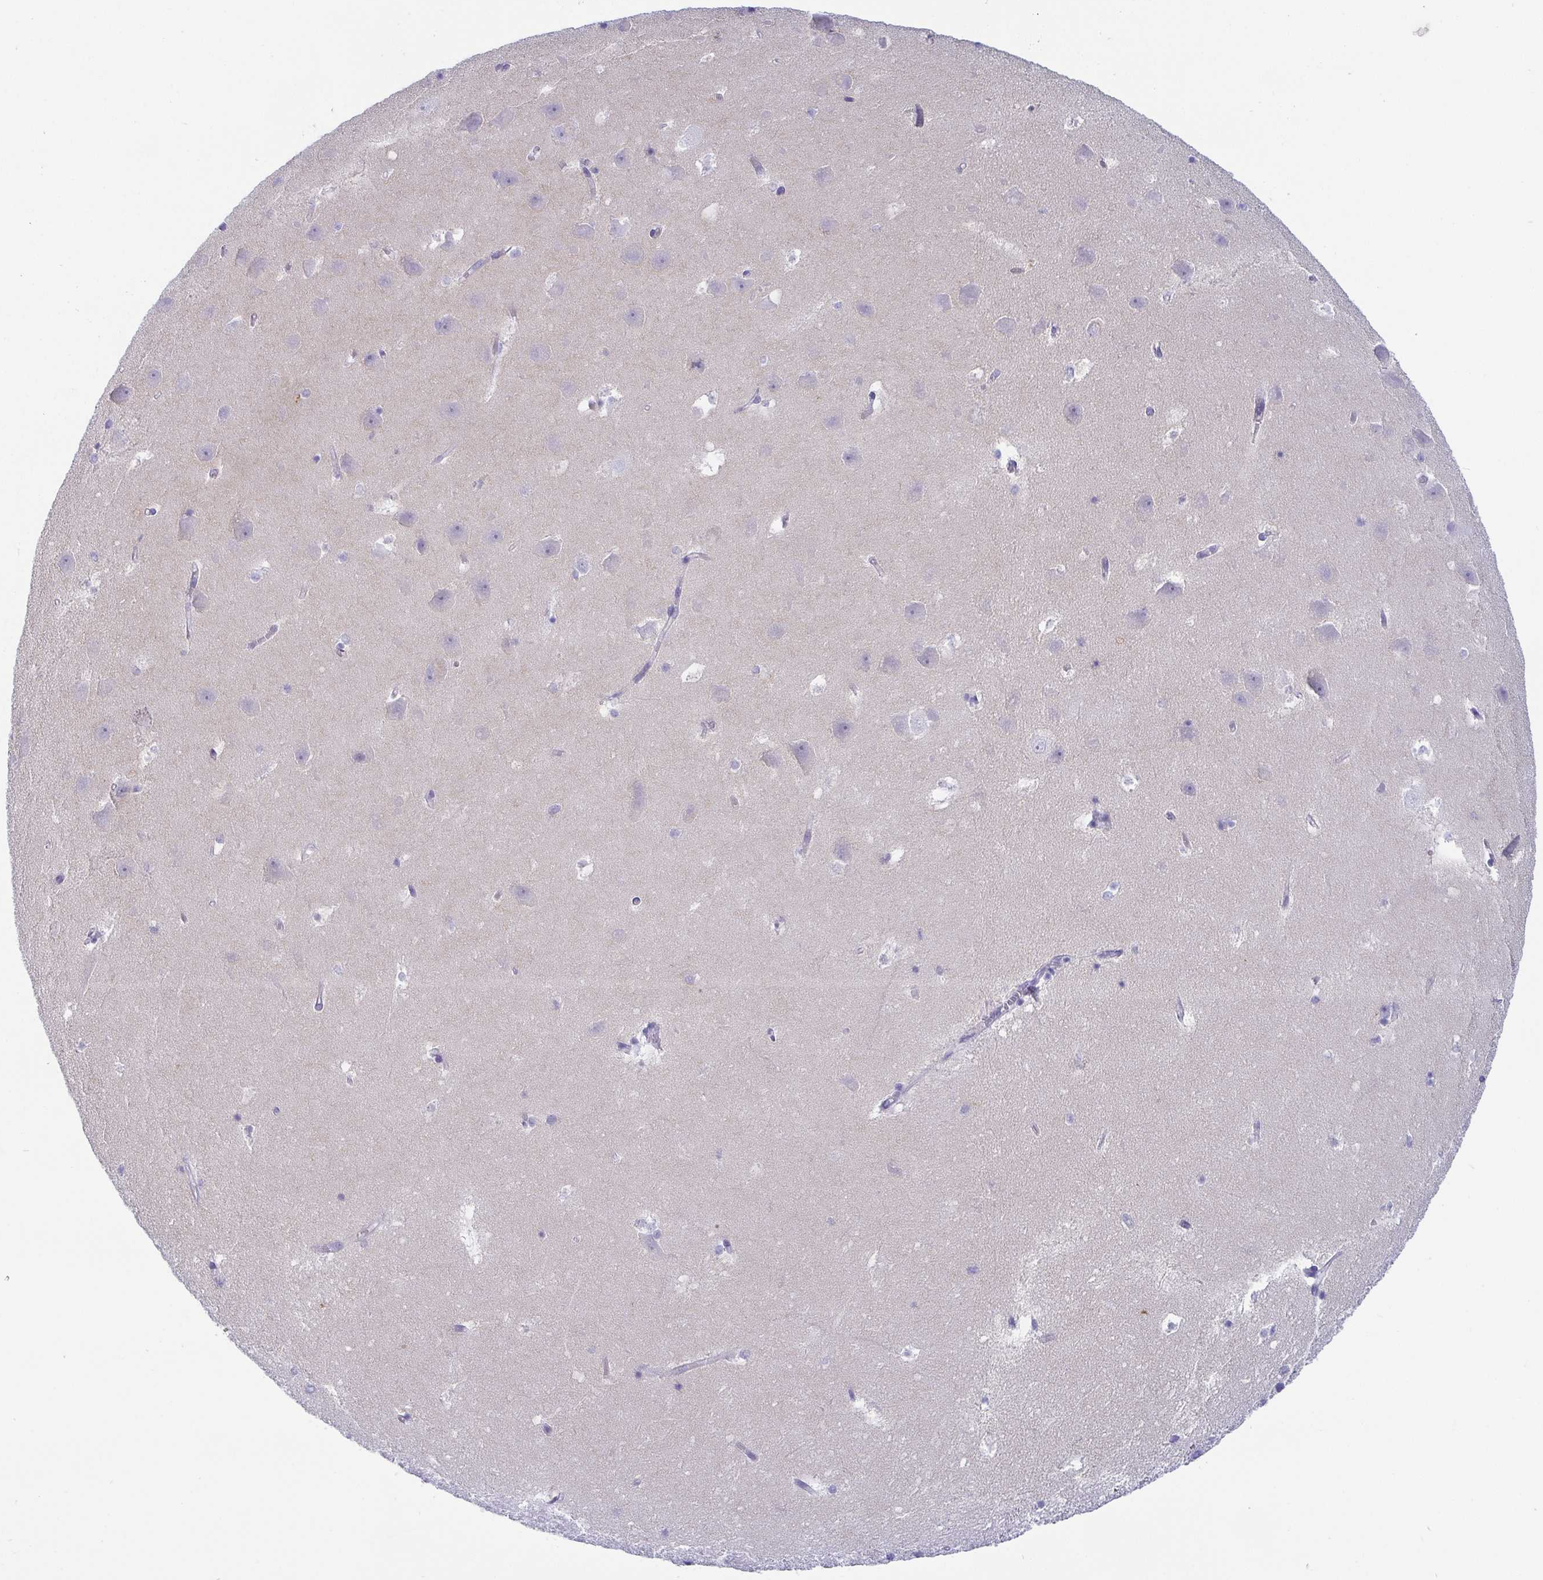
{"staining": {"intensity": "negative", "quantity": "none", "location": "none"}, "tissue": "hippocampus", "cell_type": "Glial cells", "image_type": "normal", "snomed": [{"axis": "morphology", "description": "Normal tissue, NOS"}, {"axis": "topography", "description": "Hippocampus"}], "caption": "Immunohistochemistry photomicrograph of normal hippocampus stained for a protein (brown), which displays no expression in glial cells.", "gene": "SCGN", "patient": {"sex": "male", "age": 58}}